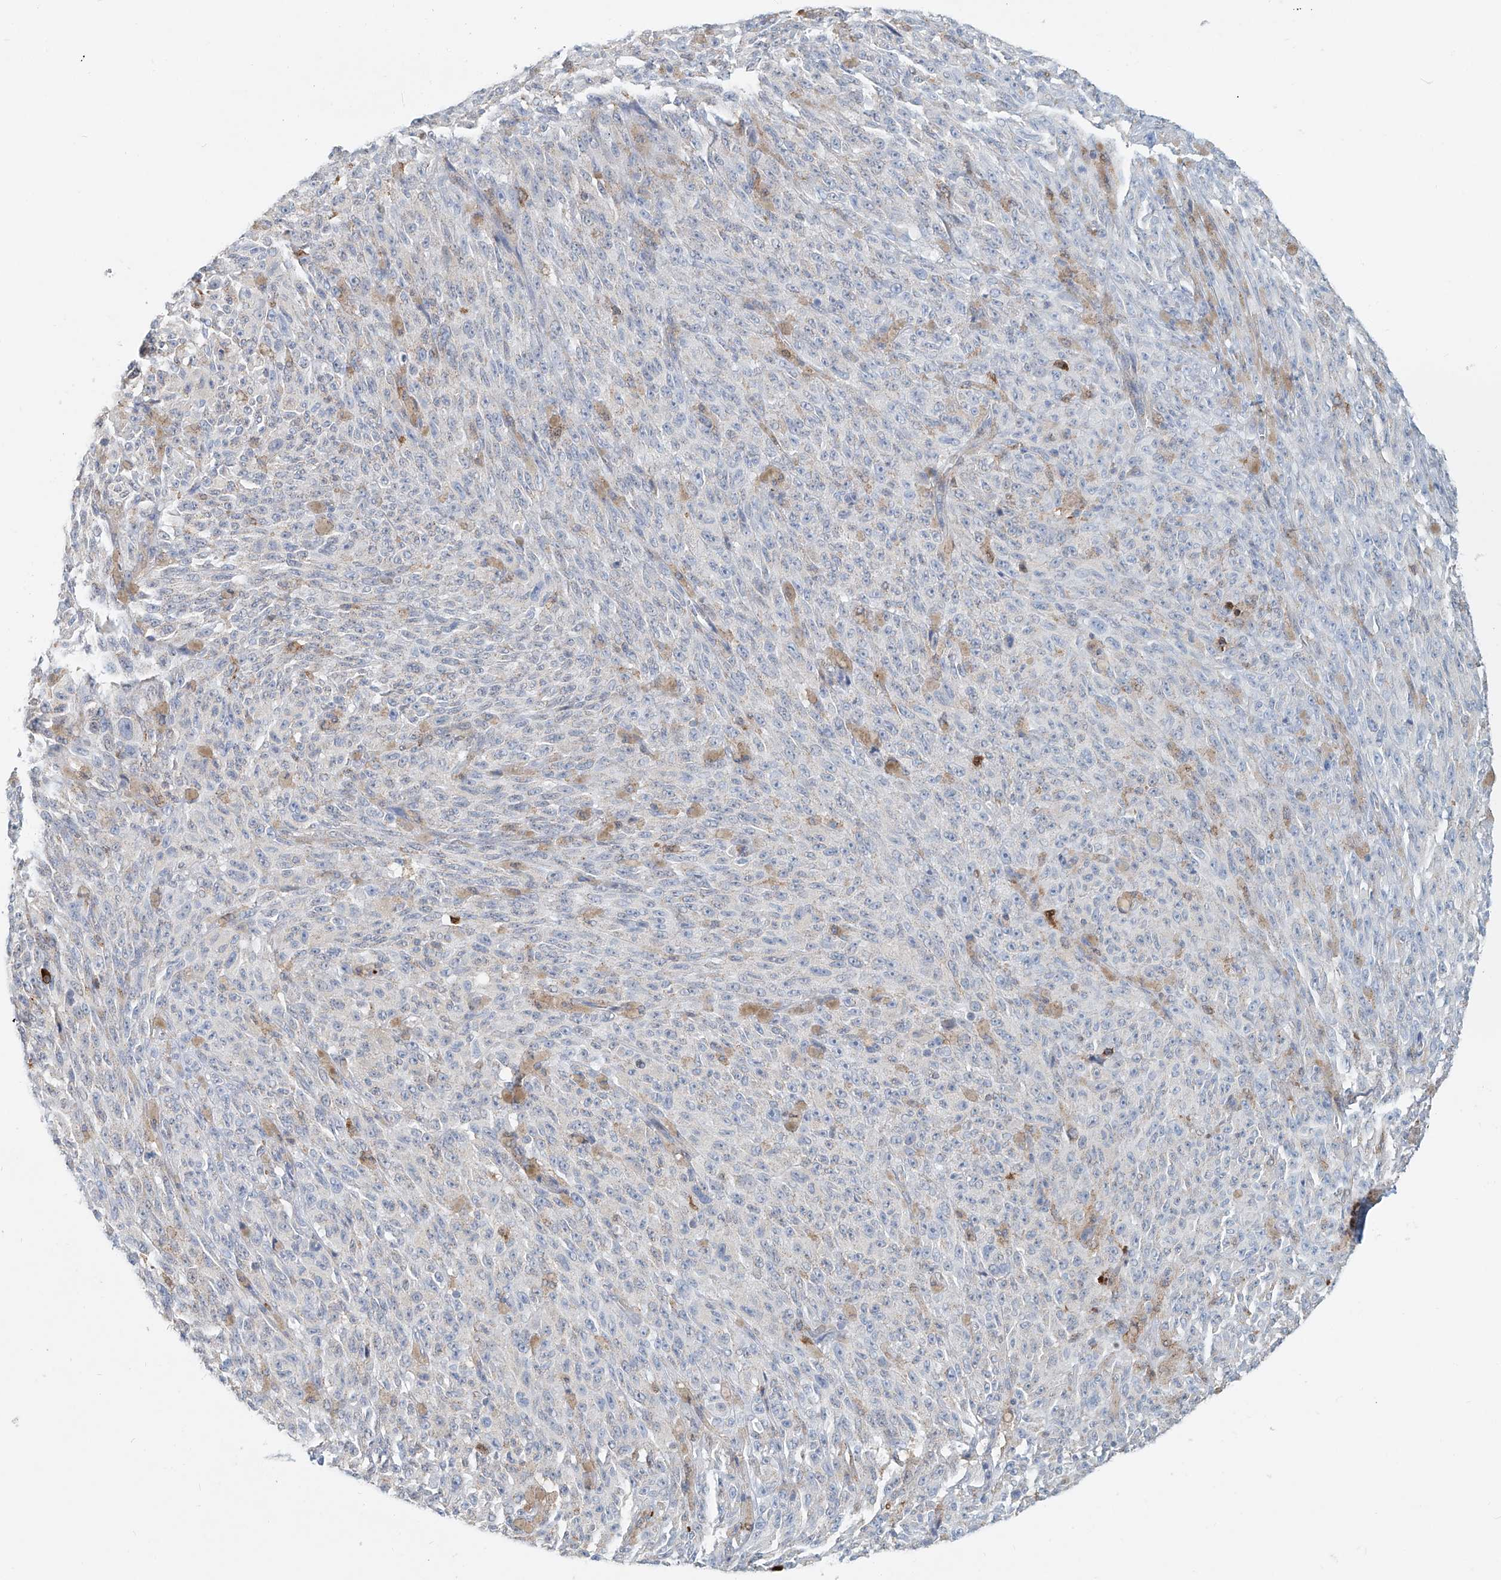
{"staining": {"intensity": "negative", "quantity": "none", "location": "none"}, "tissue": "melanoma", "cell_type": "Tumor cells", "image_type": "cancer", "snomed": [{"axis": "morphology", "description": "Malignant melanoma, NOS"}, {"axis": "topography", "description": "Skin"}], "caption": "High magnification brightfield microscopy of melanoma stained with DAB (brown) and counterstained with hematoxylin (blue): tumor cells show no significant expression. (Stains: DAB immunohistochemistry (IHC) with hematoxylin counter stain, Microscopy: brightfield microscopy at high magnification).", "gene": "PTPRA", "patient": {"sex": "female", "age": 82}}